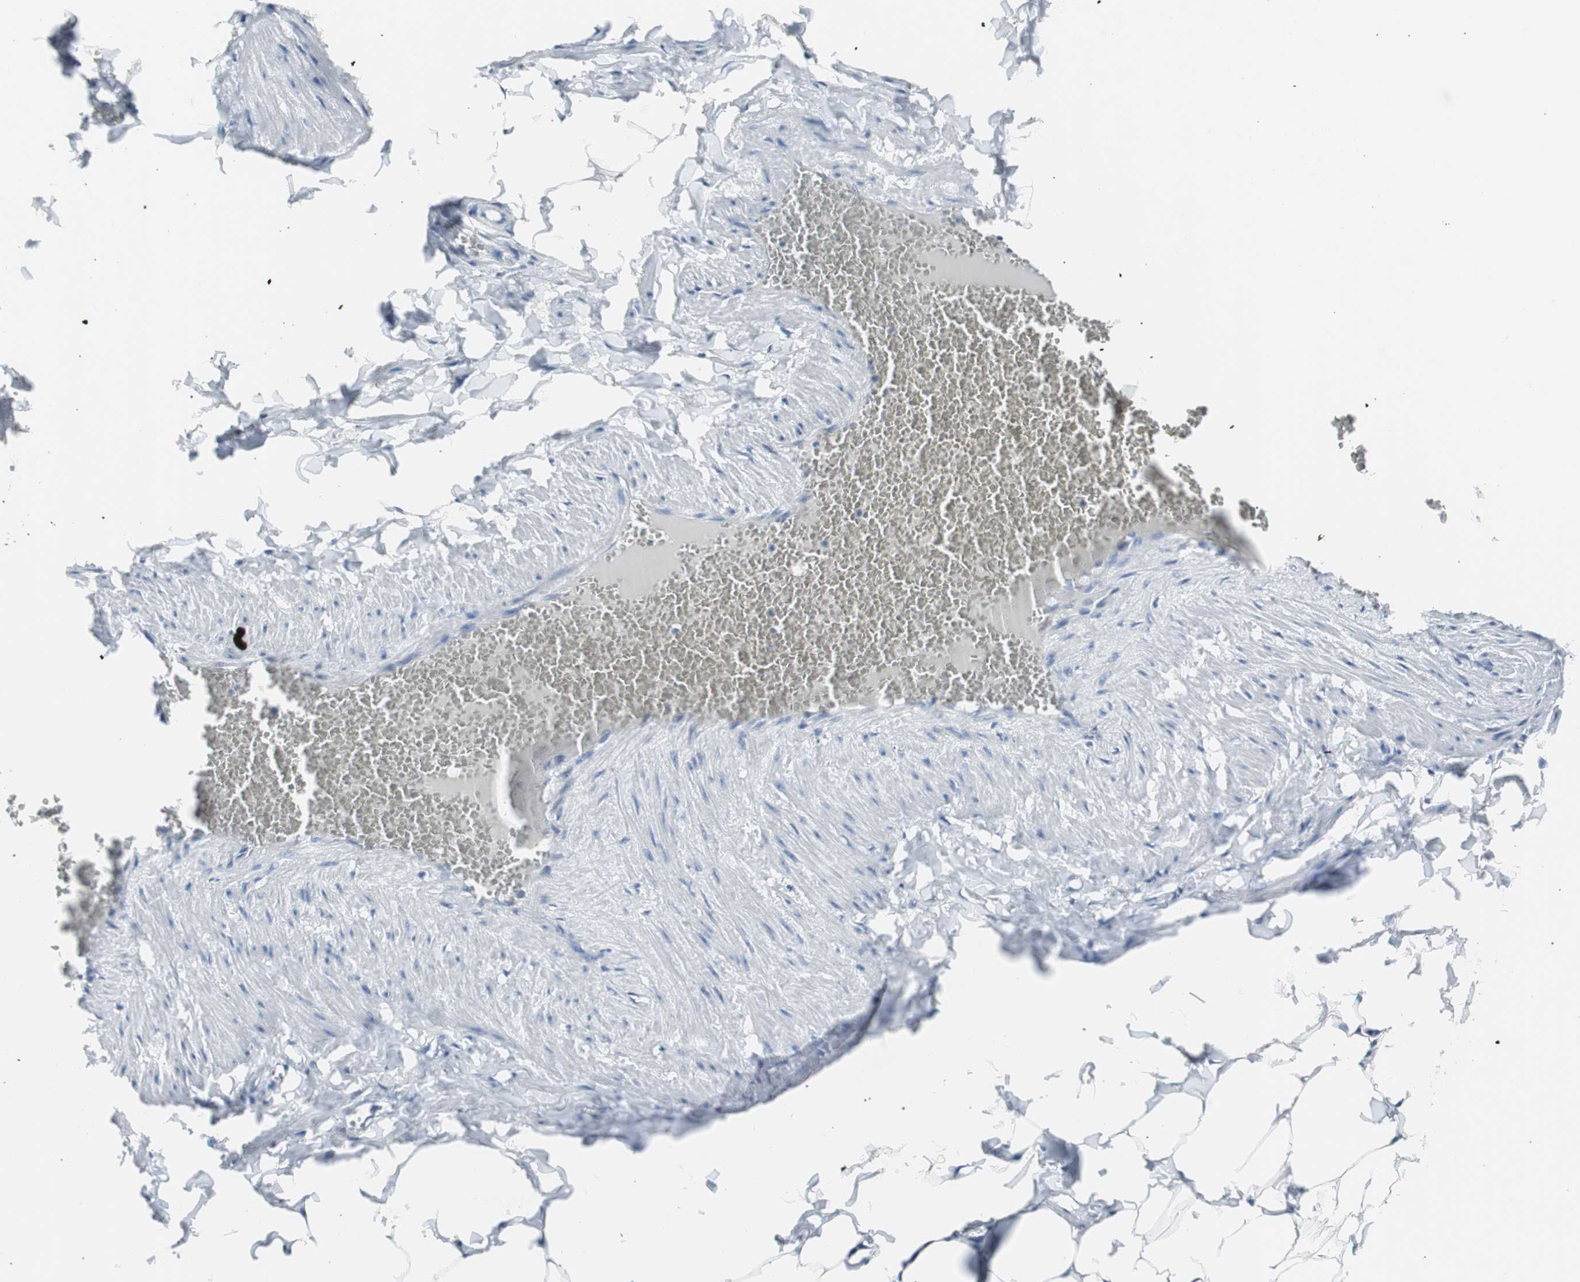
{"staining": {"intensity": "negative", "quantity": "none", "location": "none"}, "tissue": "adipose tissue", "cell_type": "Adipocytes", "image_type": "normal", "snomed": [{"axis": "morphology", "description": "Normal tissue, NOS"}, {"axis": "topography", "description": "Vascular tissue"}], "caption": "DAB immunohistochemical staining of normal human adipose tissue shows no significant staining in adipocytes. (DAB immunohistochemistry with hematoxylin counter stain).", "gene": "SOX30", "patient": {"sex": "male", "age": 41}}